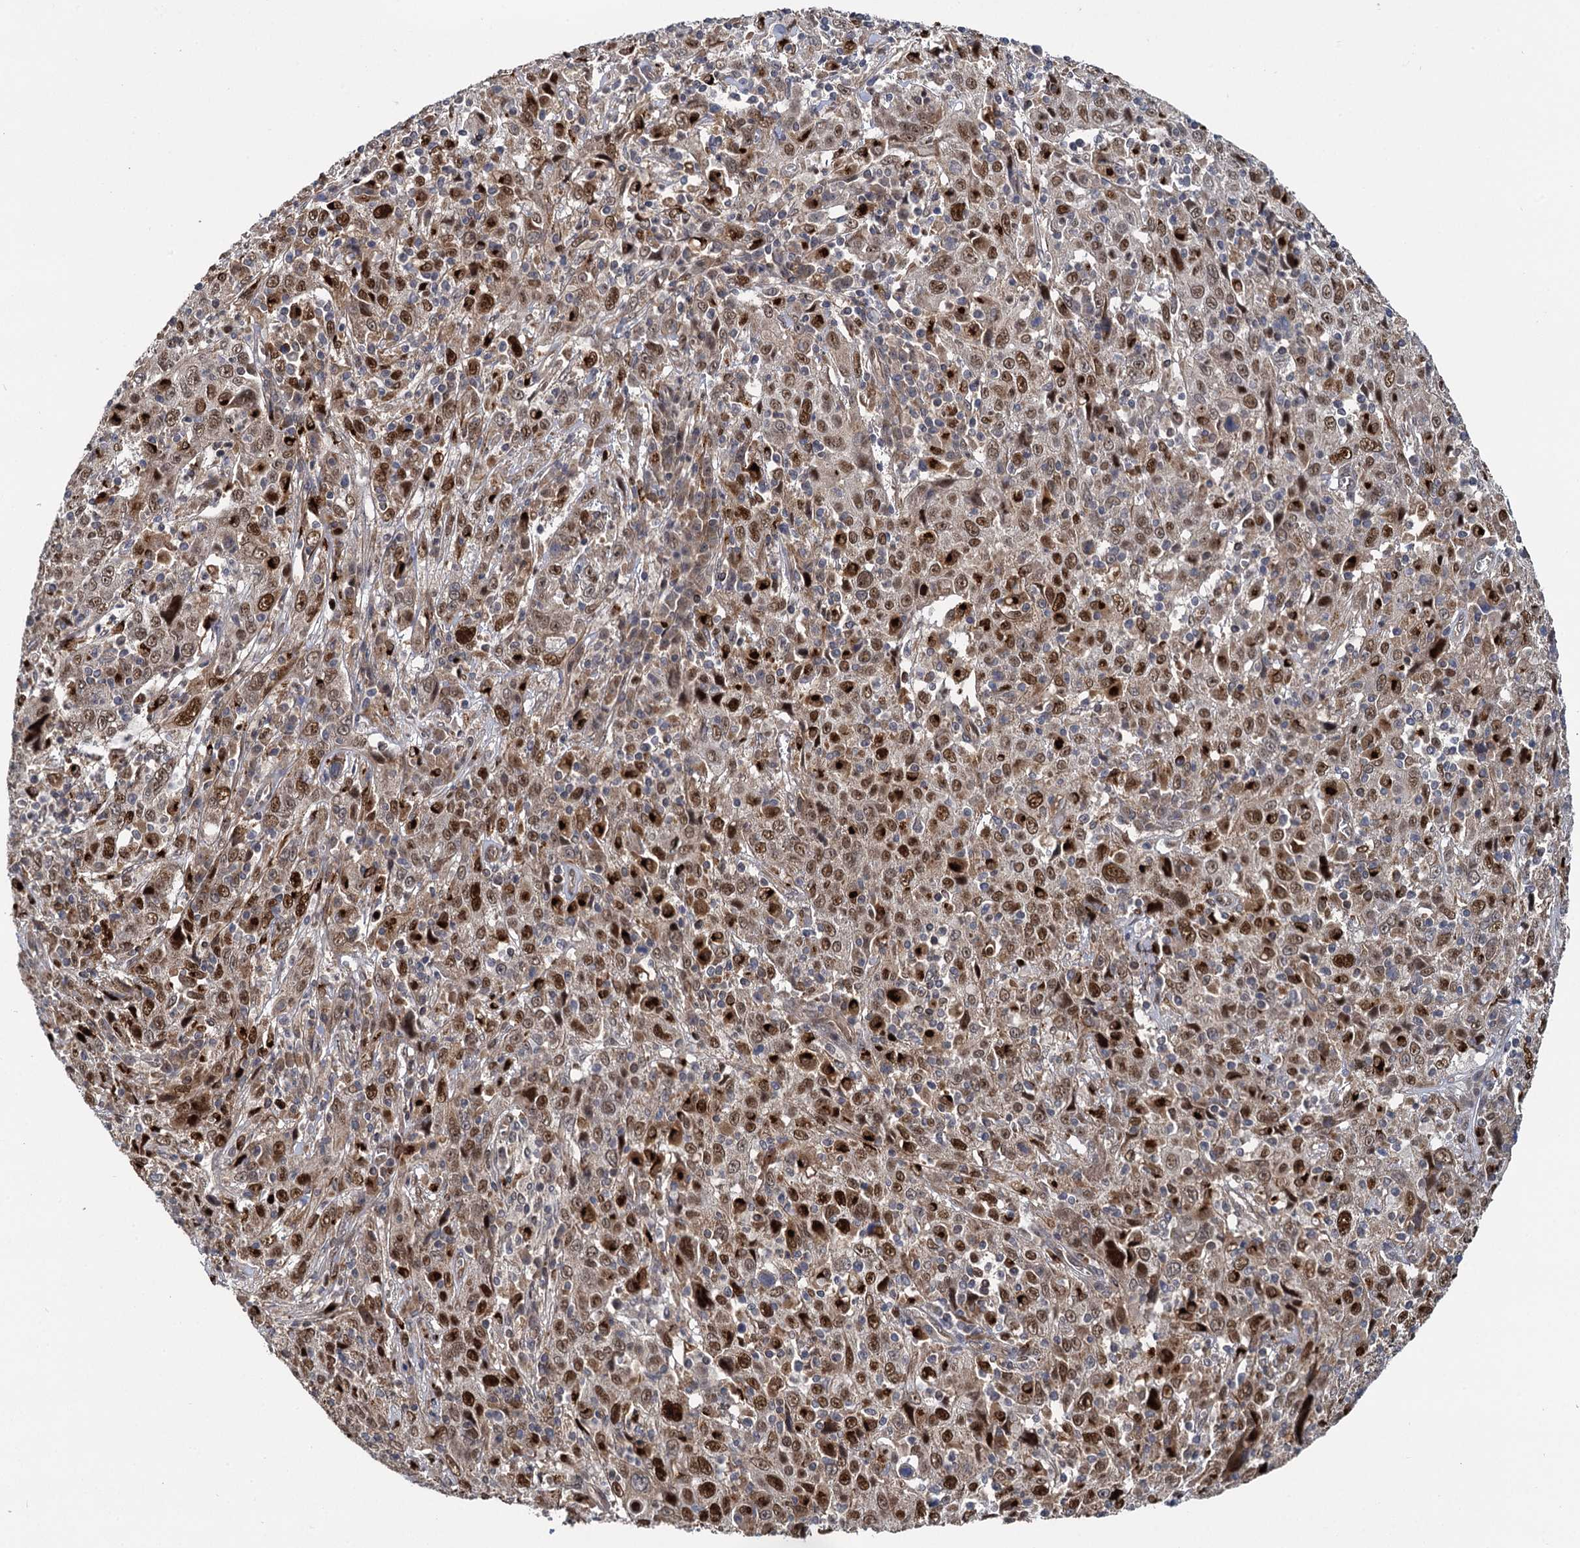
{"staining": {"intensity": "moderate", "quantity": ">75%", "location": "nuclear"}, "tissue": "cervical cancer", "cell_type": "Tumor cells", "image_type": "cancer", "snomed": [{"axis": "morphology", "description": "Squamous cell carcinoma, NOS"}, {"axis": "topography", "description": "Cervix"}], "caption": "Immunohistochemical staining of human cervical cancer (squamous cell carcinoma) displays medium levels of moderate nuclear positivity in about >75% of tumor cells. The staining was performed using DAB, with brown indicating positive protein expression. Nuclei are stained blue with hematoxylin.", "gene": "GAL3ST4", "patient": {"sex": "female", "age": 46}}